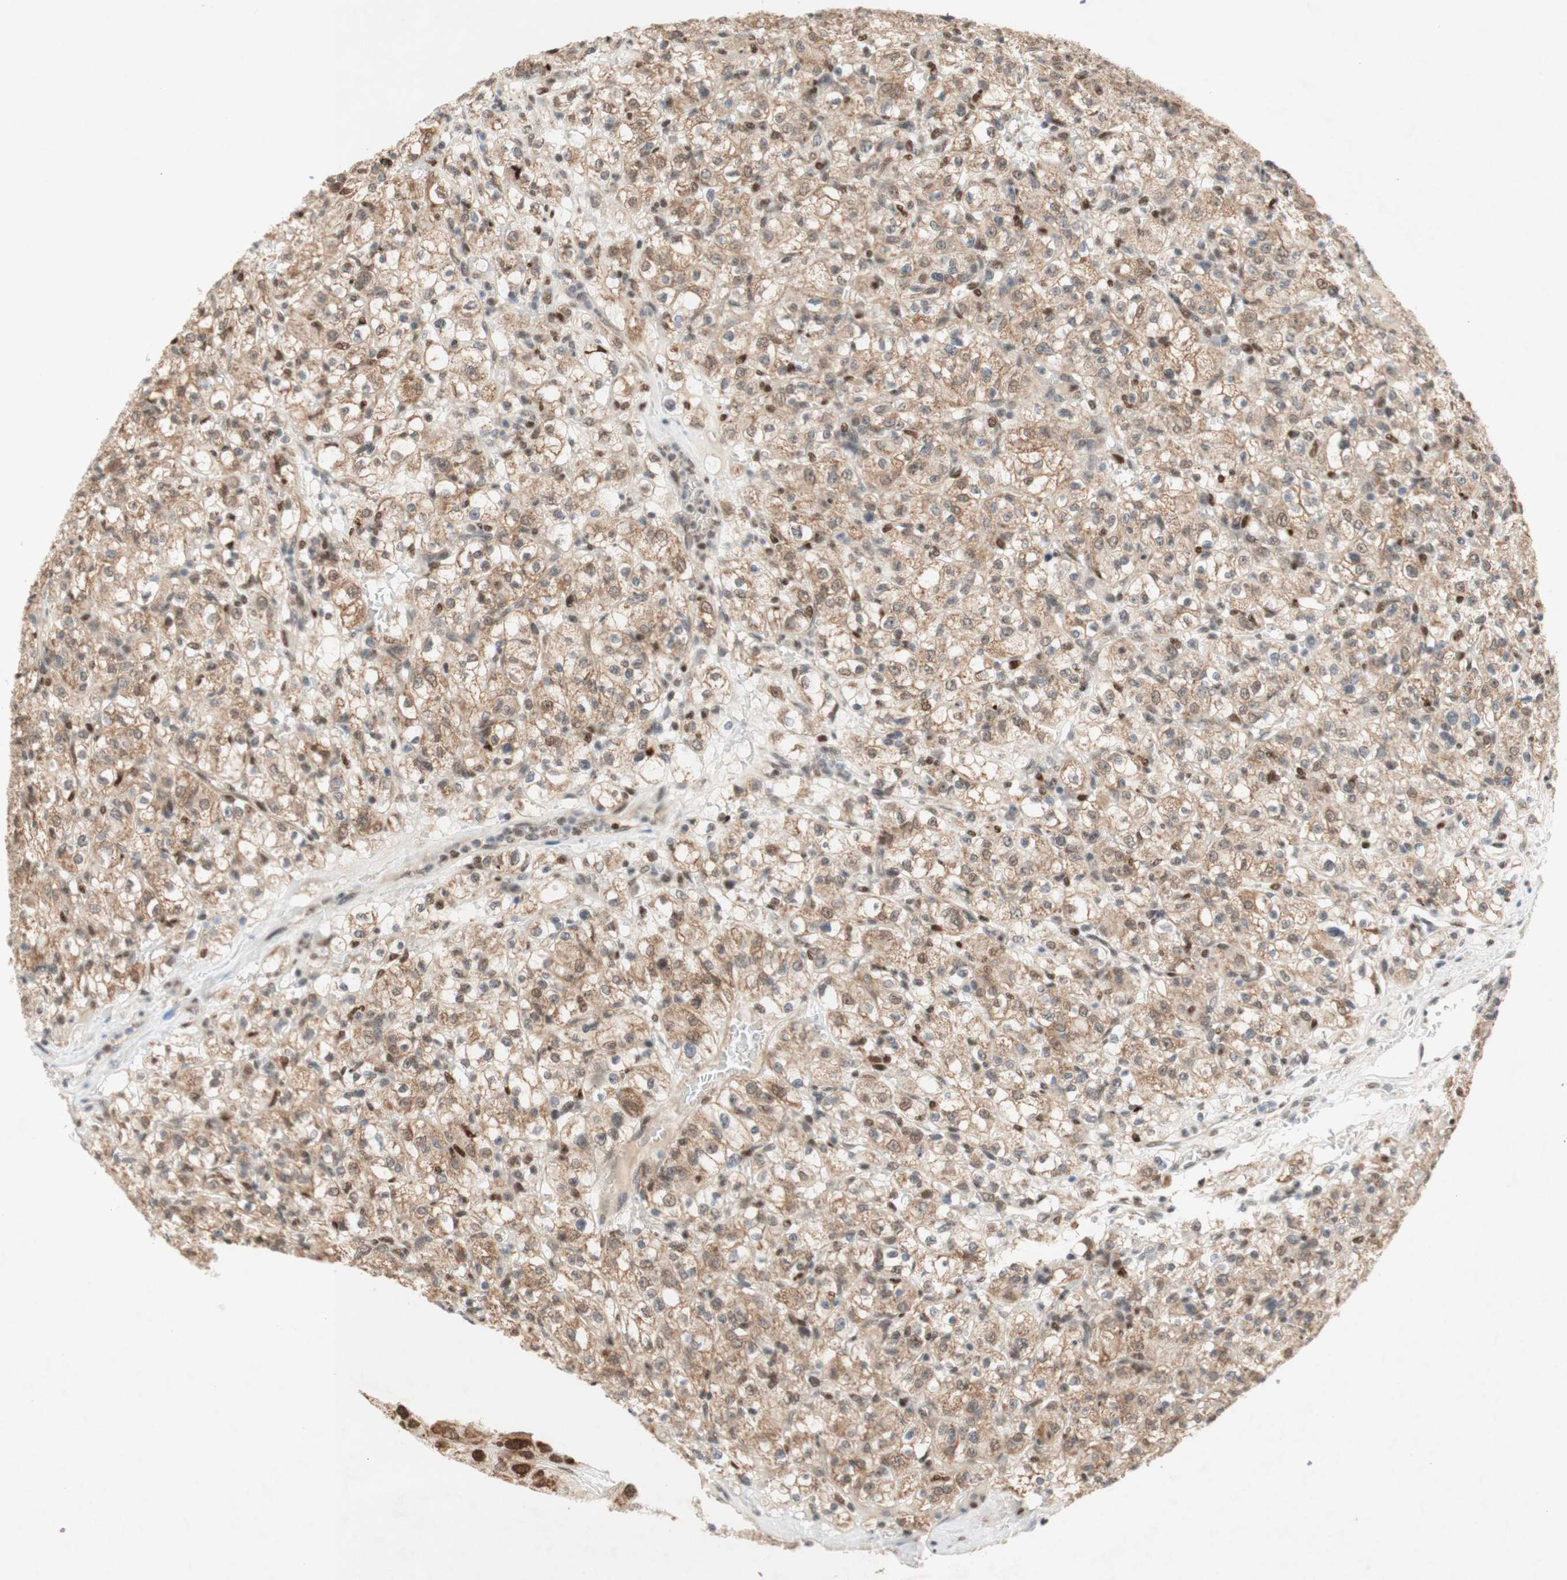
{"staining": {"intensity": "moderate", "quantity": ">75%", "location": "cytoplasmic/membranous"}, "tissue": "renal cancer", "cell_type": "Tumor cells", "image_type": "cancer", "snomed": [{"axis": "morphology", "description": "Normal tissue, NOS"}, {"axis": "morphology", "description": "Adenocarcinoma, NOS"}, {"axis": "topography", "description": "Kidney"}], "caption": "IHC (DAB) staining of human renal cancer demonstrates moderate cytoplasmic/membranous protein staining in about >75% of tumor cells.", "gene": "DNMT3A", "patient": {"sex": "female", "age": 72}}